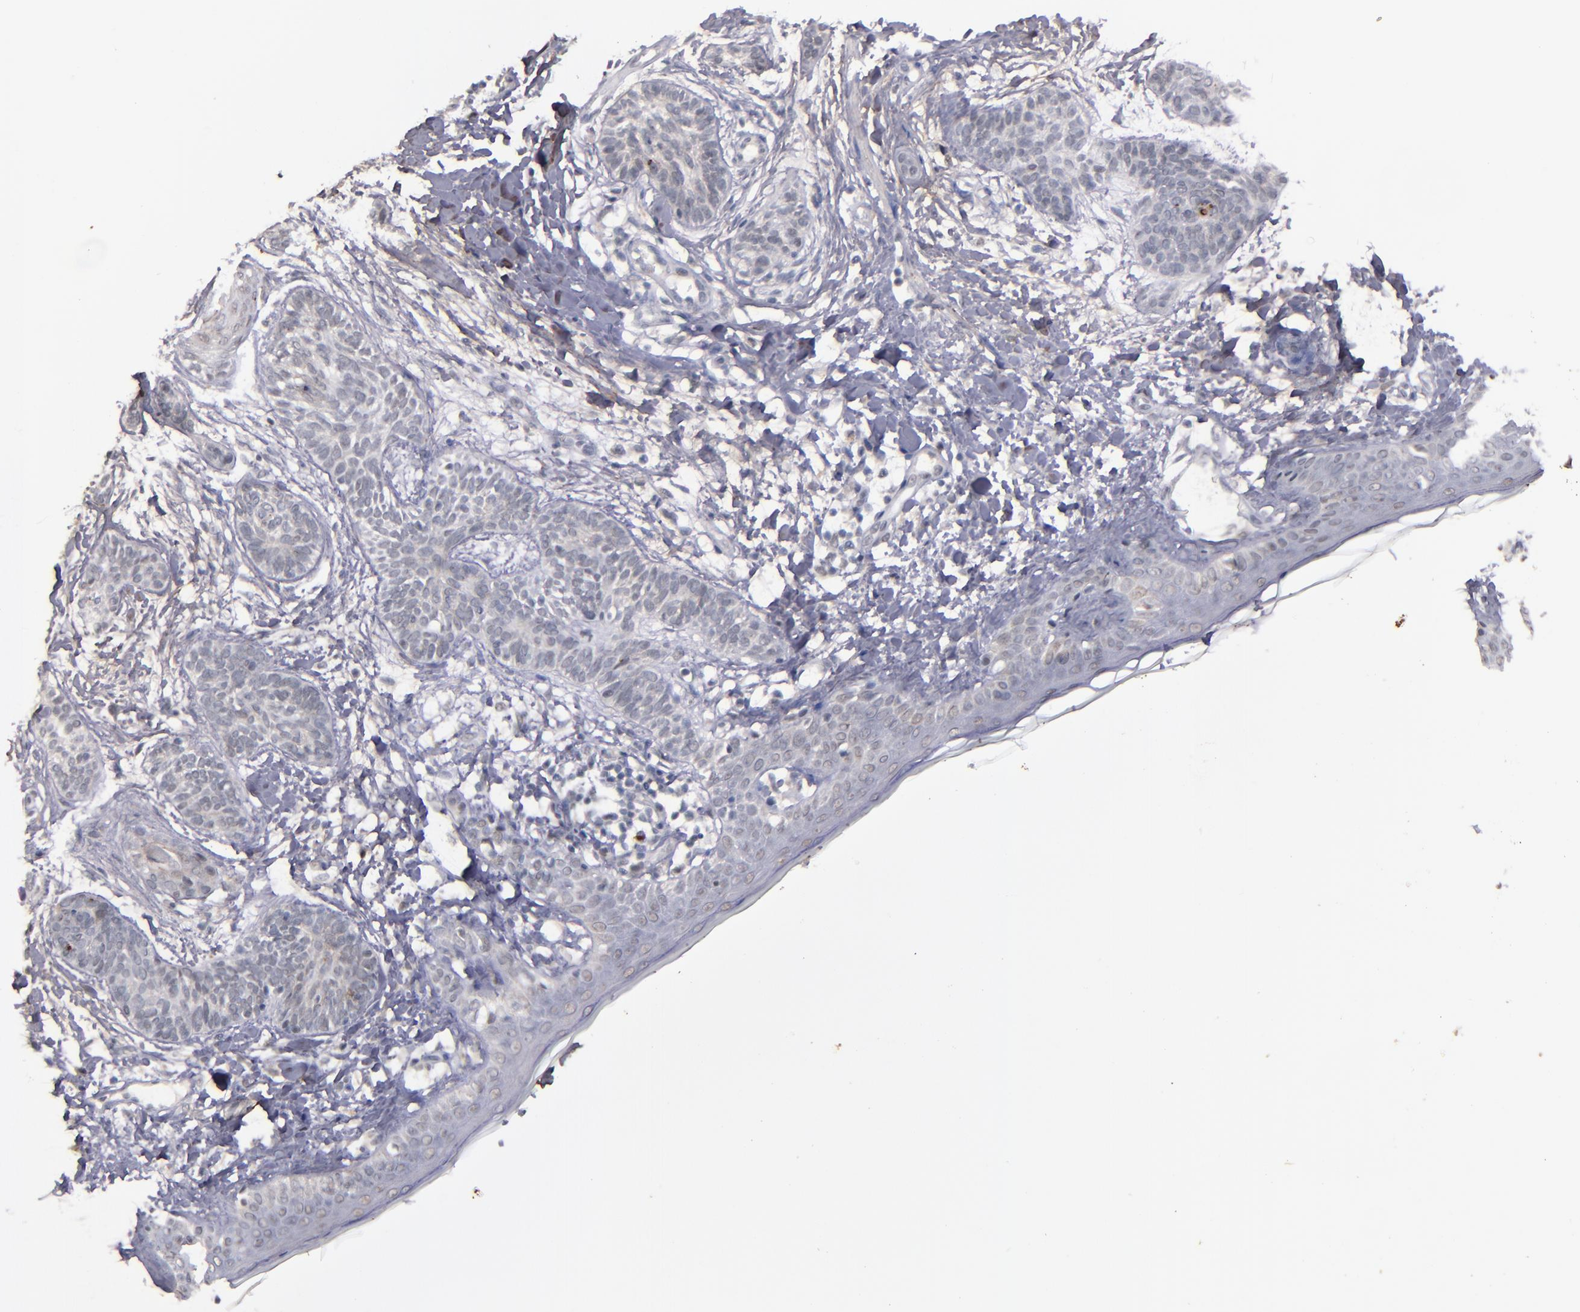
{"staining": {"intensity": "negative", "quantity": "none", "location": "none"}, "tissue": "skin cancer", "cell_type": "Tumor cells", "image_type": "cancer", "snomed": [{"axis": "morphology", "description": "Normal tissue, NOS"}, {"axis": "morphology", "description": "Basal cell carcinoma"}, {"axis": "topography", "description": "Skin"}], "caption": "This is an immunohistochemistry photomicrograph of basal cell carcinoma (skin). There is no expression in tumor cells.", "gene": "SYP", "patient": {"sex": "male", "age": 63}}